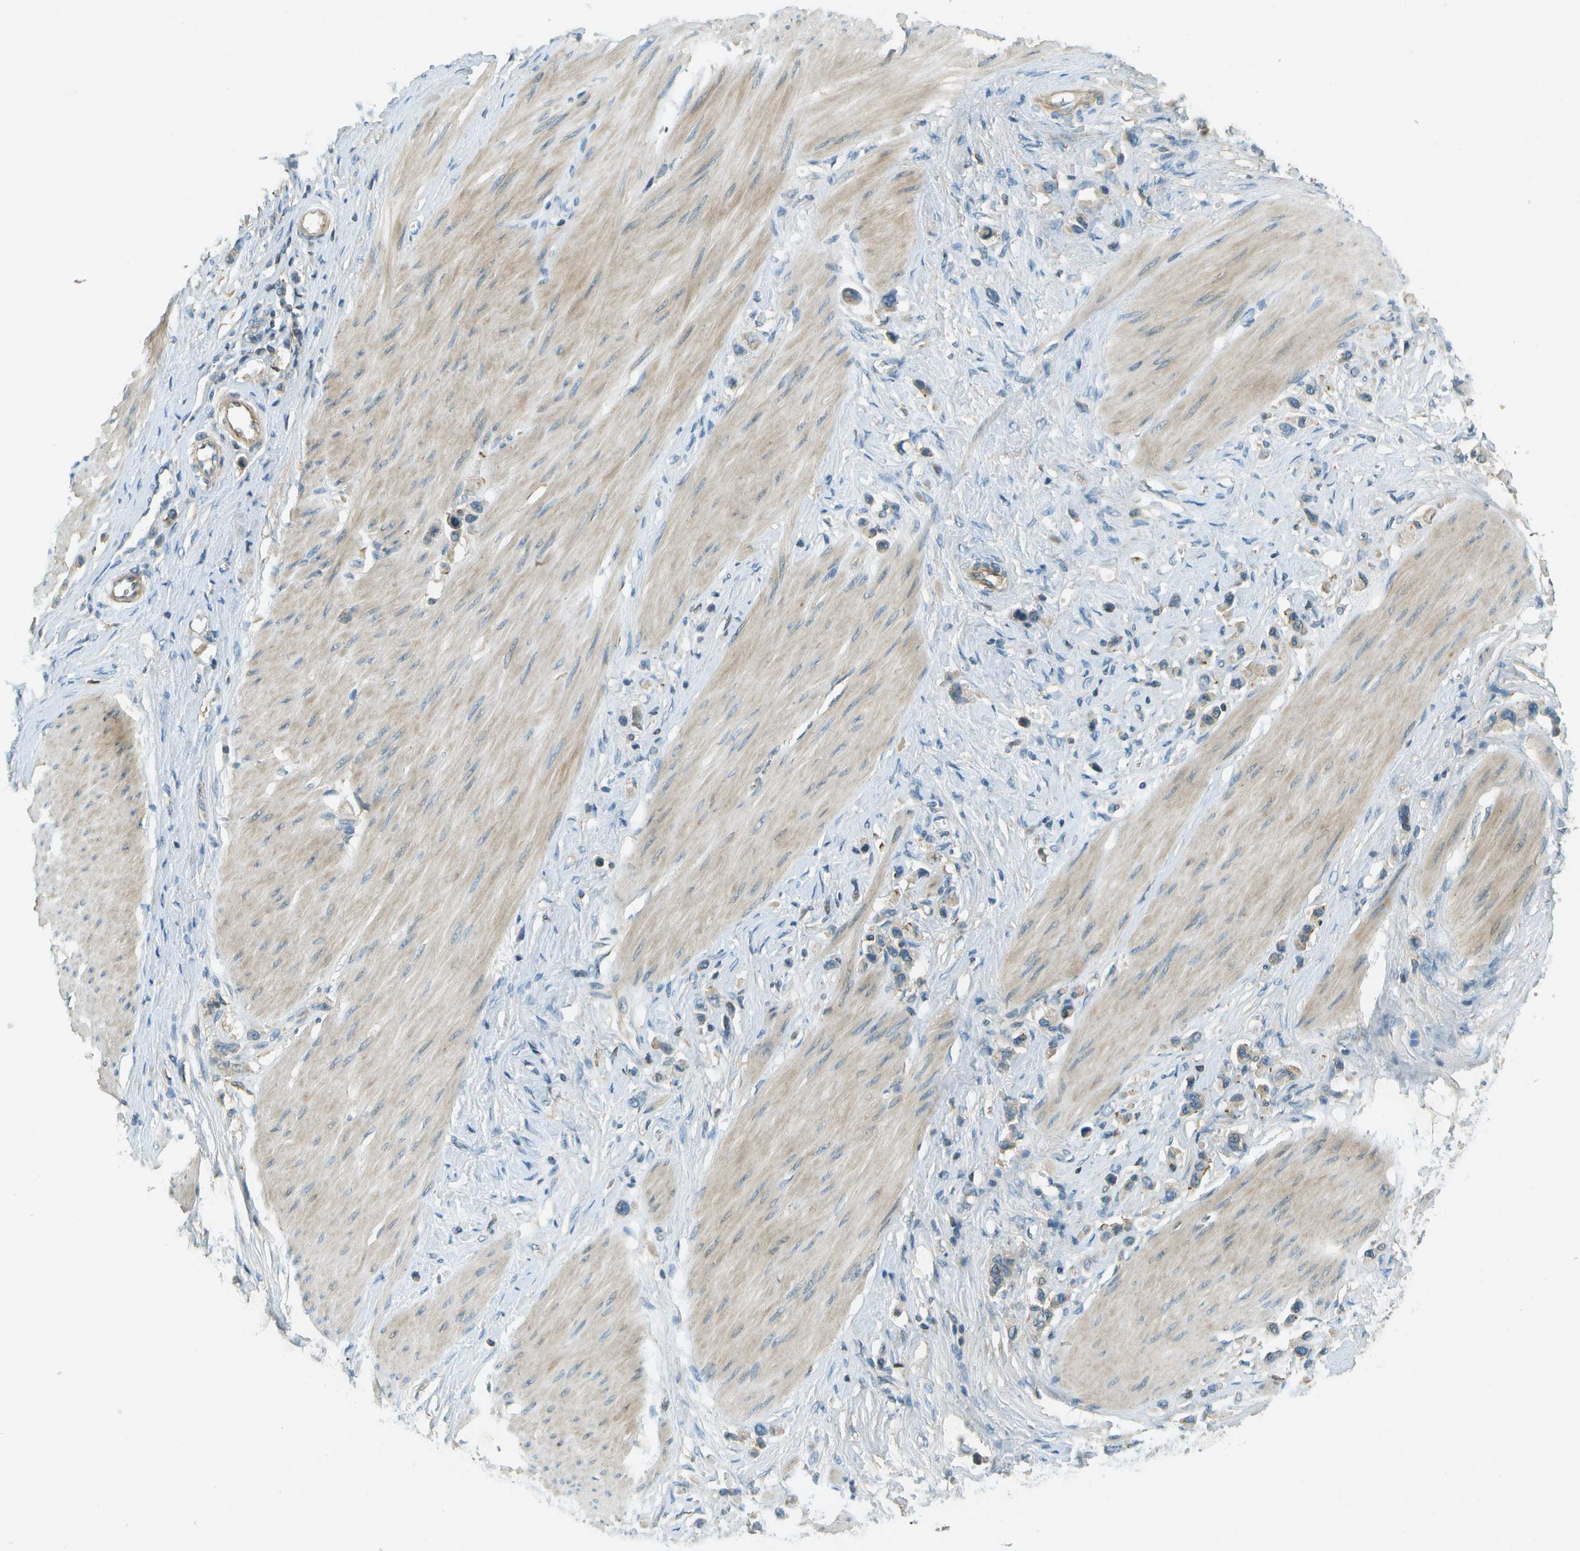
{"staining": {"intensity": "weak", "quantity": ">75%", "location": "cytoplasmic/membranous"}, "tissue": "stomach cancer", "cell_type": "Tumor cells", "image_type": "cancer", "snomed": [{"axis": "morphology", "description": "Adenocarcinoma, NOS"}, {"axis": "topography", "description": "Stomach"}], "caption": "The immunohistochemical stain shows weak cytoplasmic/membranous positivity in tumor cells of stomach cancer (adenocarcinoma) tissue.", "gene": "NUDT4", "patient": {"sex": "female", "age": 65}}